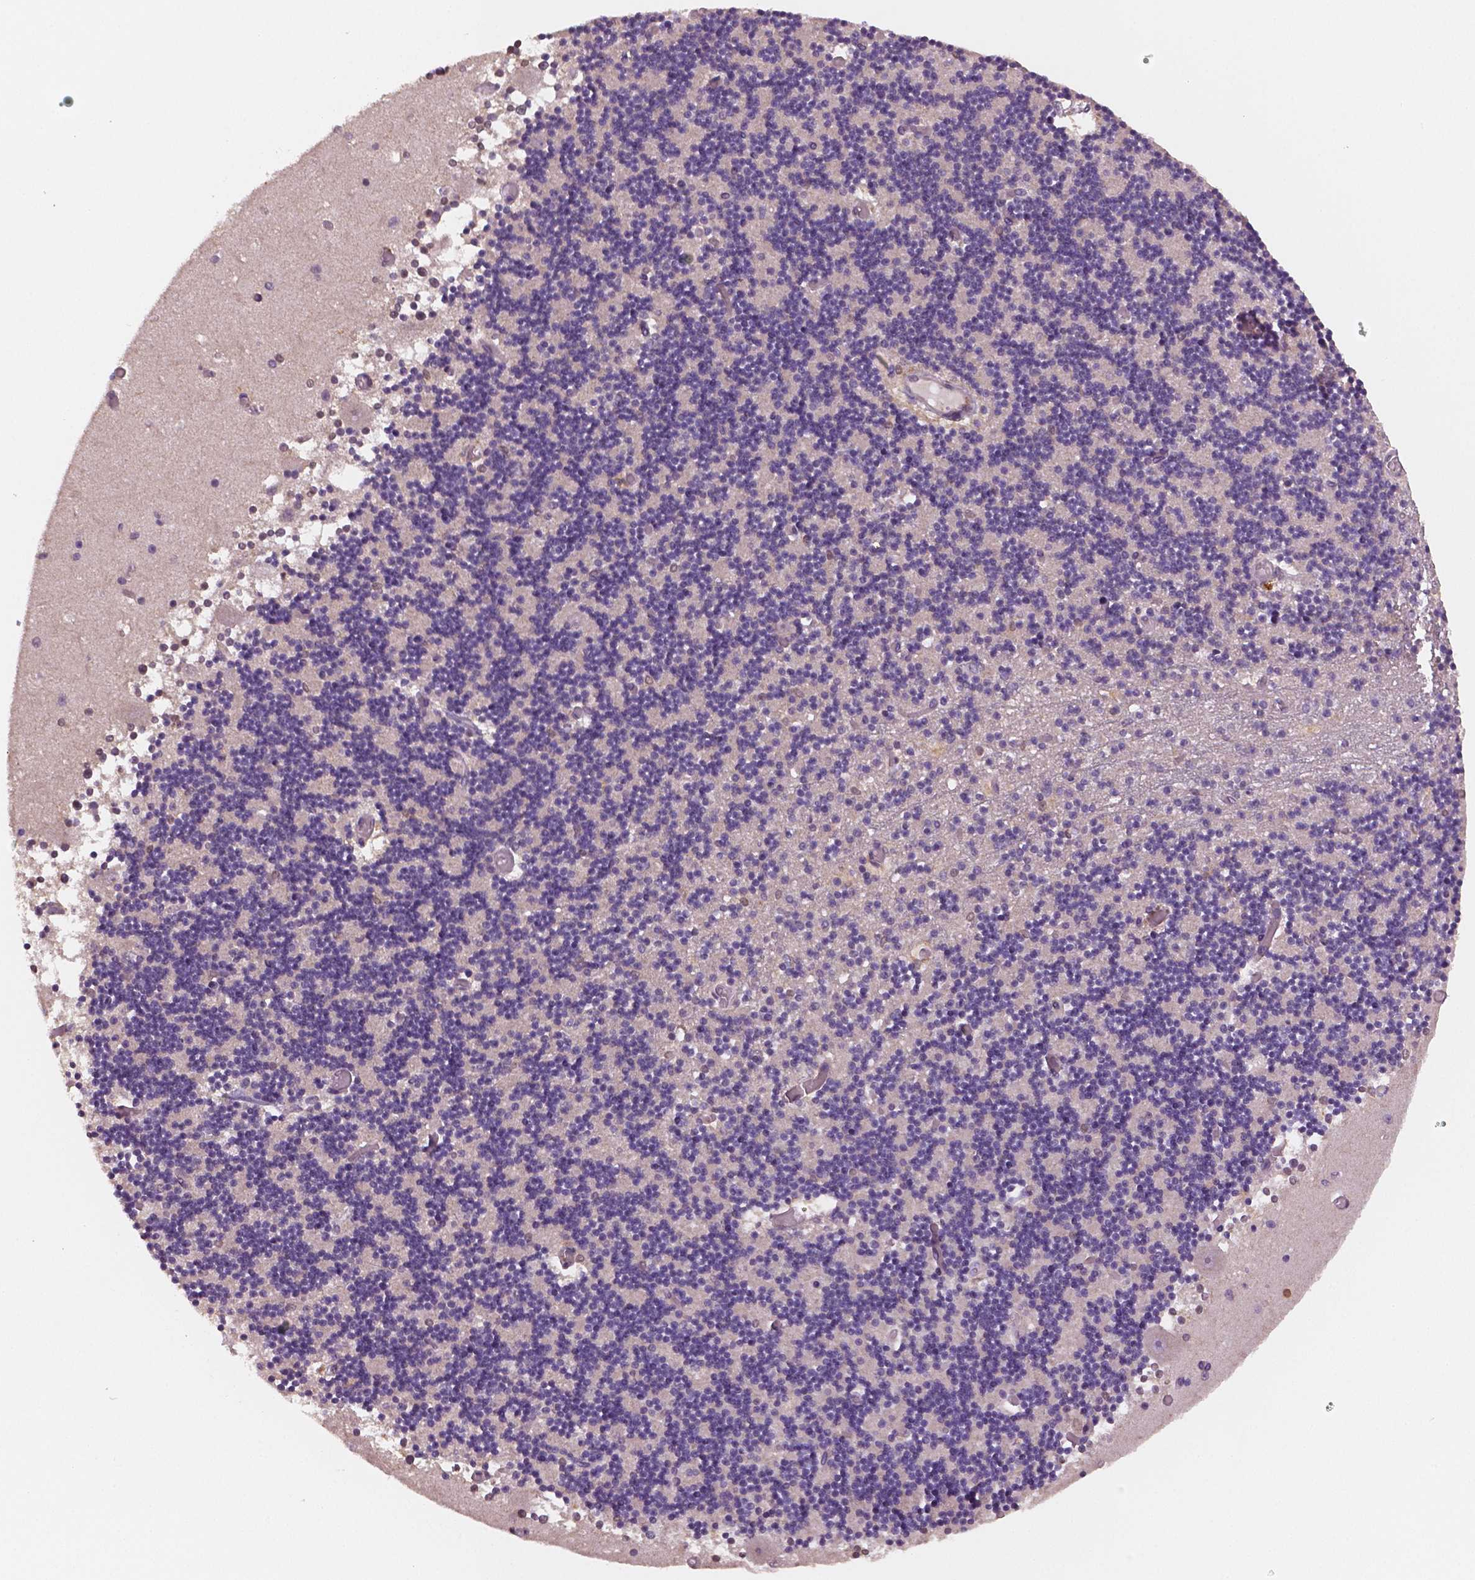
{"staining": {"intensity": "negative", "quantity": "none", "location": "none"}, "tissue": "cerebellum", "cell_type": "Cells in granular layer", "image_type": "normal", "snomed": [{"axis": "morphology", "description": "Normal tissue, NOS"}, {"axis": "topography", "description": "Cerebellum"}], "caption": "DAB immunohistochemical staining of benign cerebellum reveals no significant positivity in cells in granular layer.", "gene": "STAT3", "patient": {"sex": "female", "age": 28}}